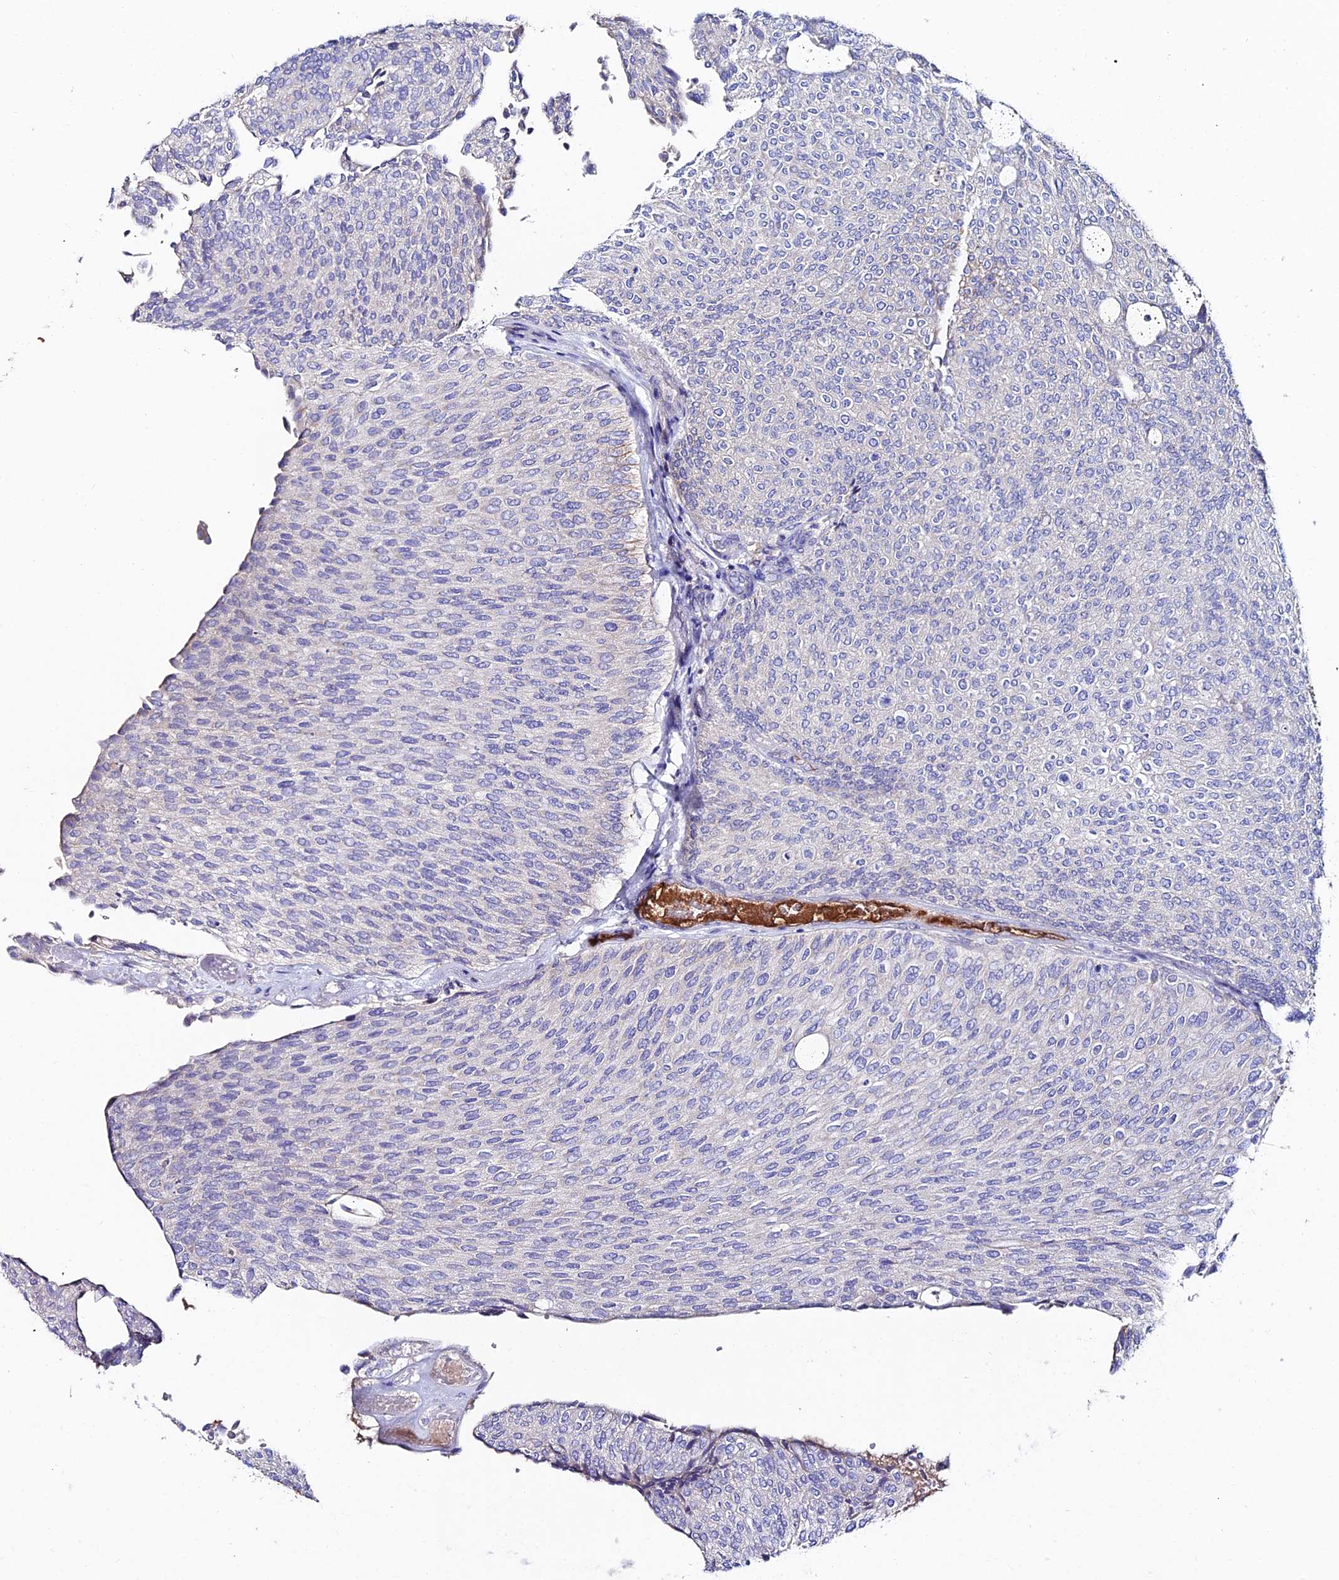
{"staining": {"intensity": "negative", "quantity": "none", "location": "none"}, "tissue": "urothelial cancer", "cell_type": "Tumor cells", "image_type": "cancer", "snomed": [{"axis": "morphology", "description": "Urothelial carcinoma, Low grade"}, {"axis": "topography", "description": "Urinary bladder"}], "caption": "Image shows no significant protein staining in tumor cells of urothelial cancer. (Stains: DAB IHC with hematoxylin counter stain, Microscopy: brightfield microscopy at high magnification).", "gene": "SLC25A16", "patient": {"sex": "female", "age": 79}}